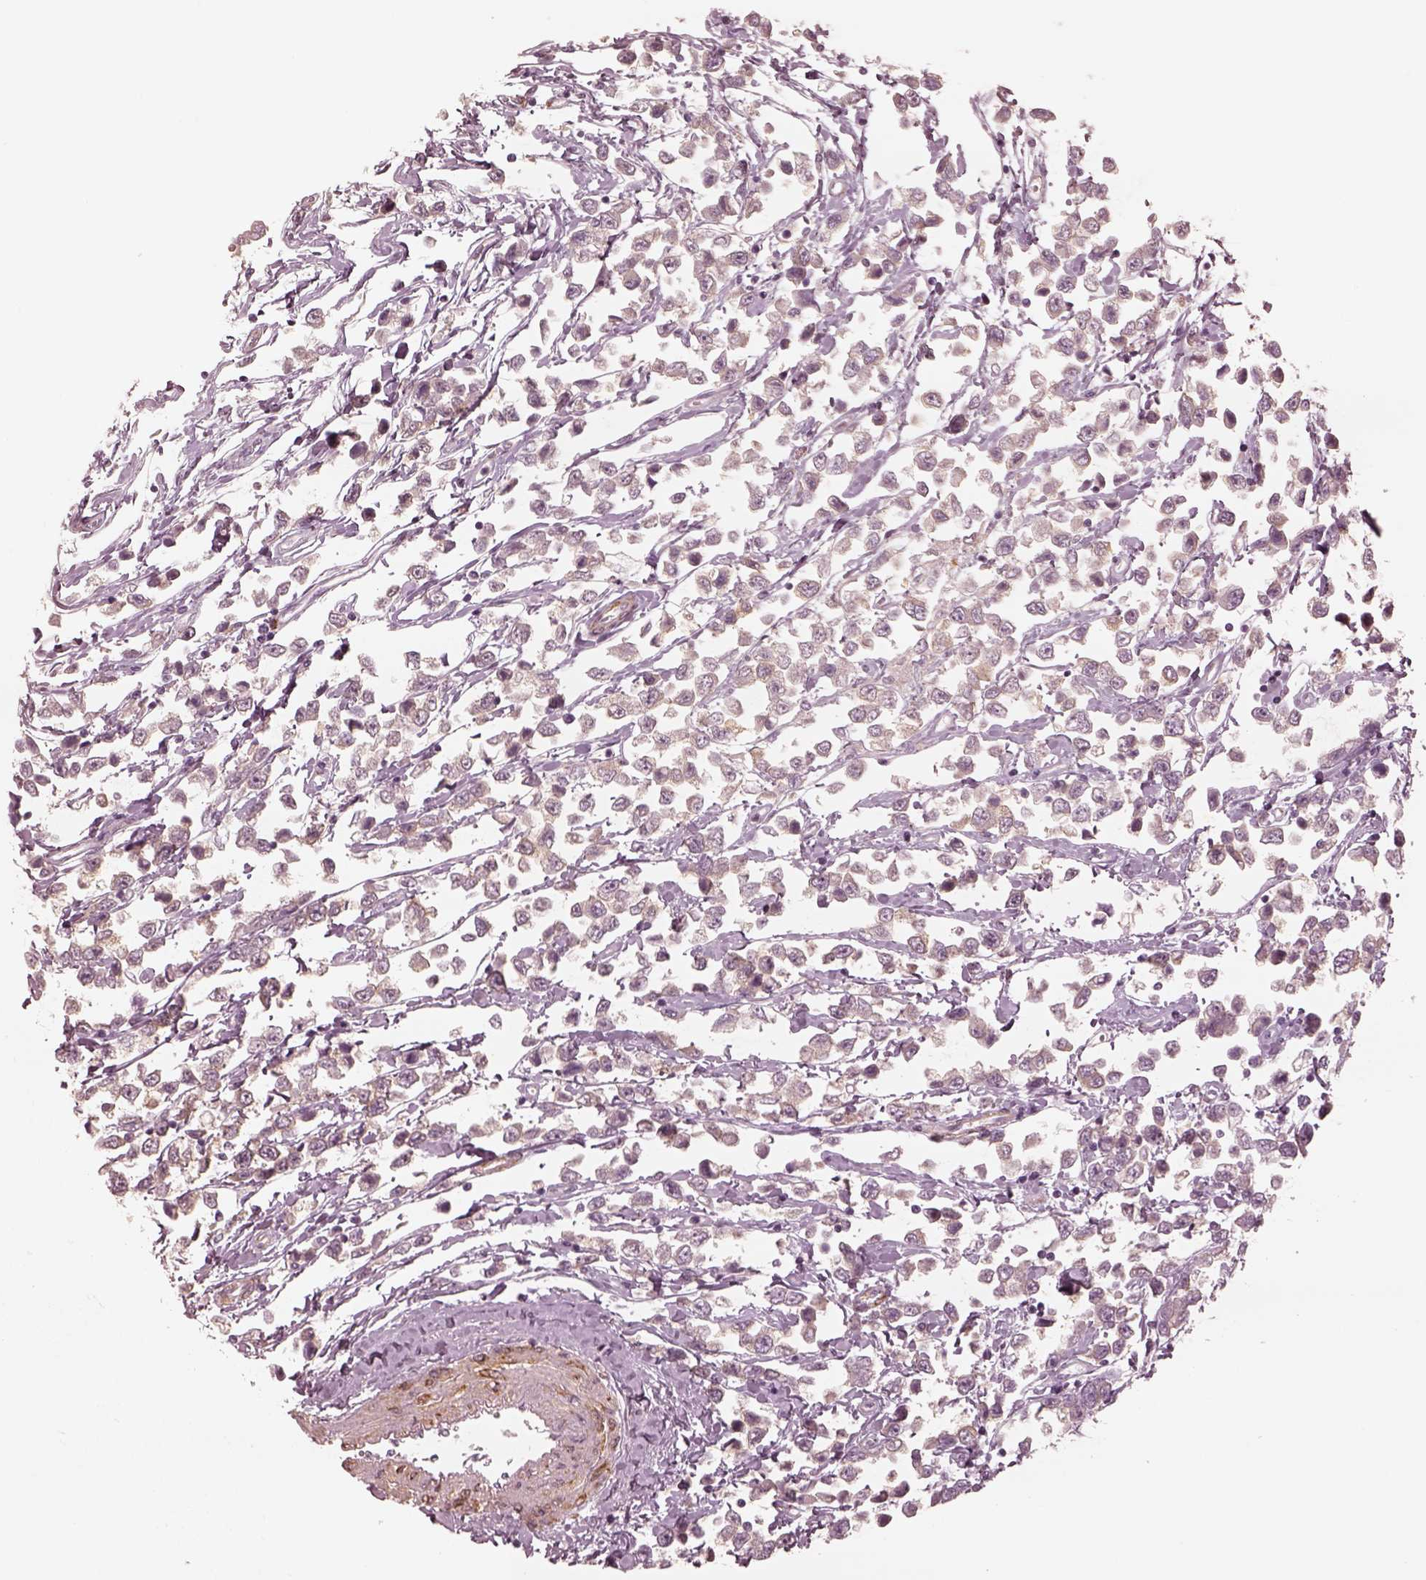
{"staining": {"intensity": "negative", "quantity": "none", "location": "none"}, "tissue": "testis cancer", "cell_type": "Tumor cells", "image_type": "cancer", "snomed": [{"axis": "morphology", "description": "Seminoma, NOS"}, {"axis": "topography", "description": "Testis"}], "caption": "This is a photomicrograph of immunohistochemistry staining of testis cancer, which shows no staining in tumor cells. The staining is performed using DAB brown chromogen with nuclei counter-stained in using hematoxylin.", "gene": "DNAAF9", "patient": {"sex": "male", "age": 34}}